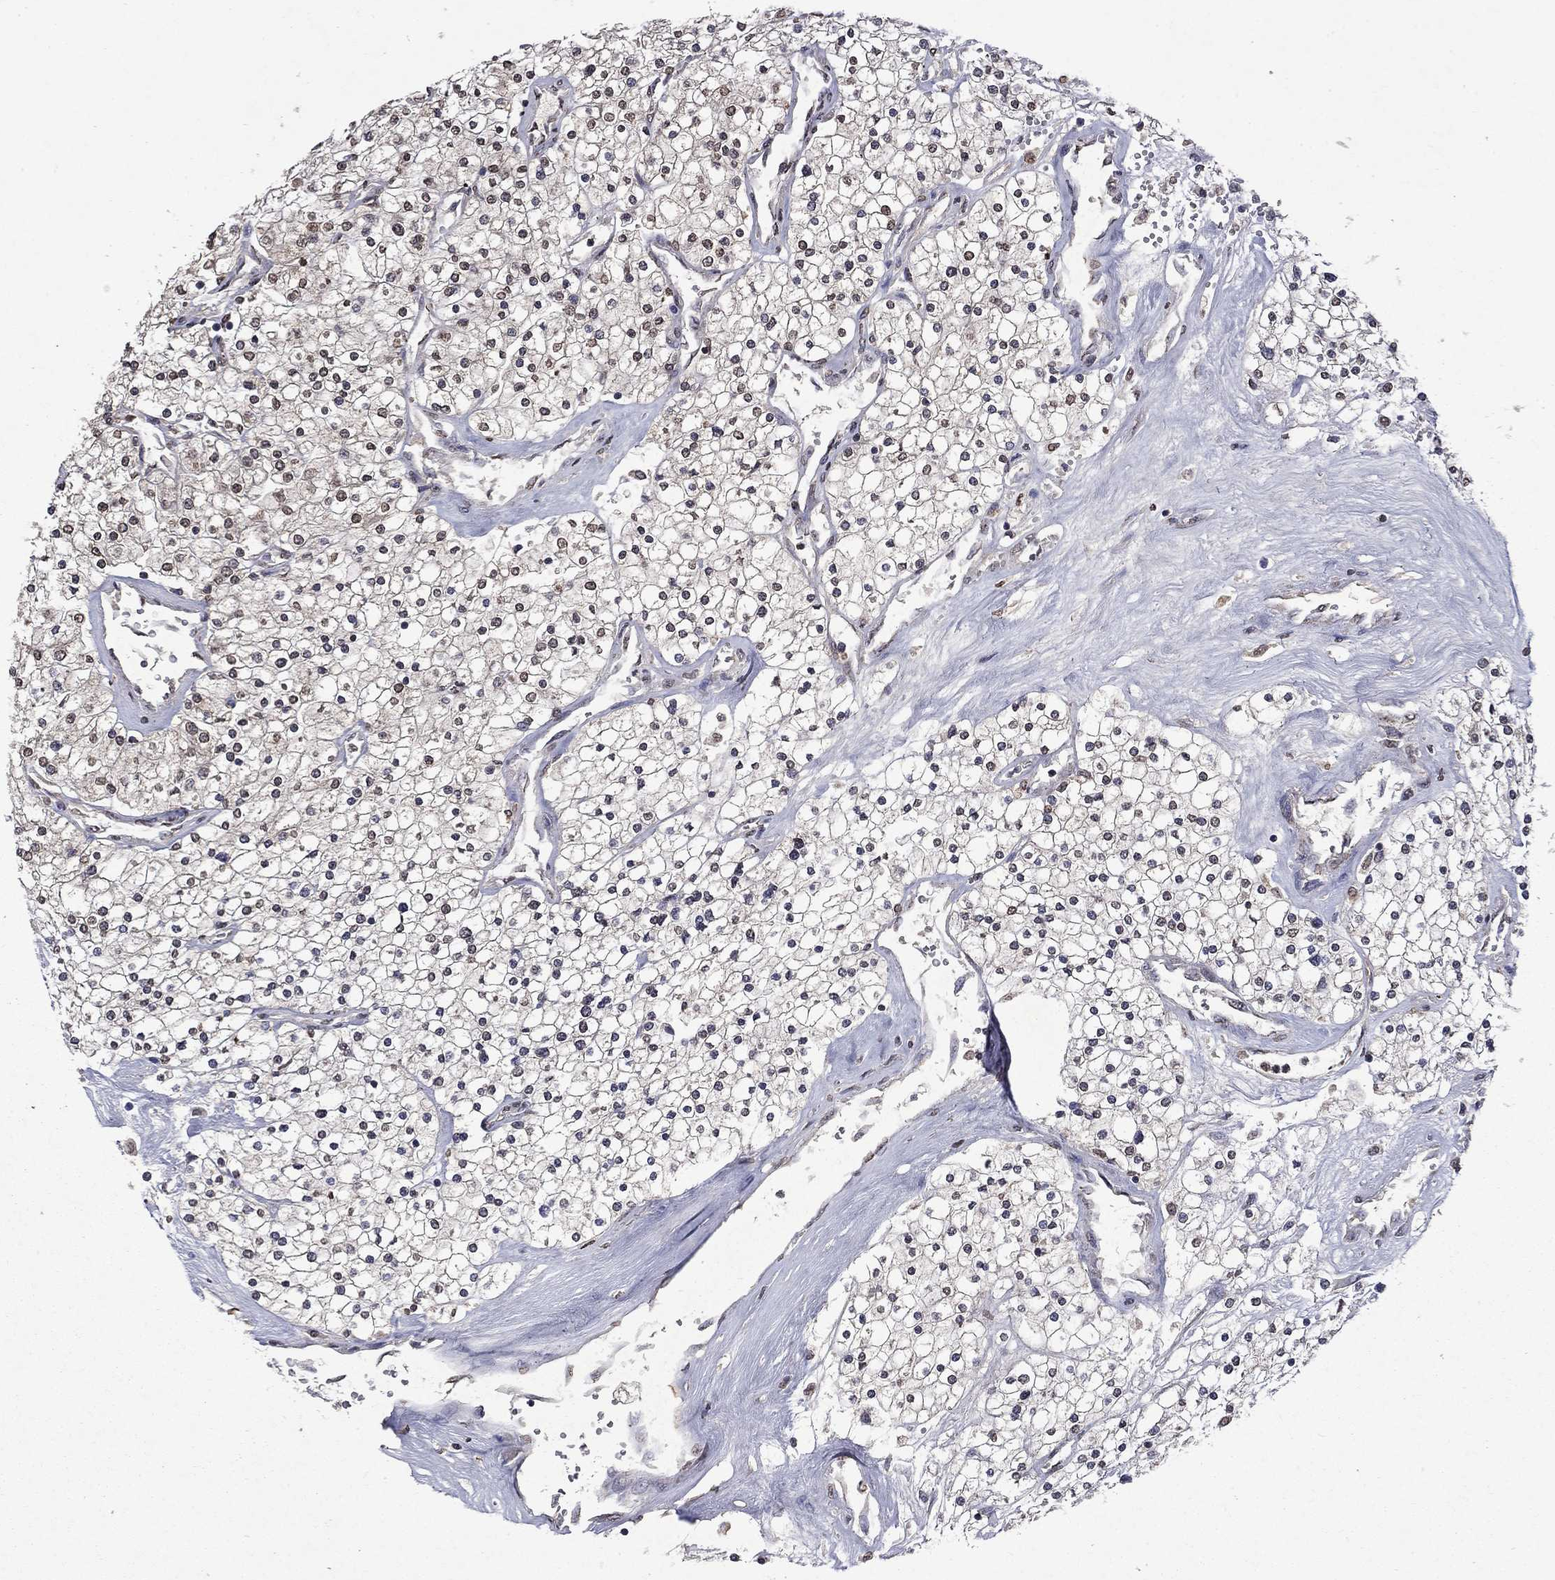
{"staining": {"intensity": "moderate", "quantity": "25%-75%", "location": "nuclear"}, "tissue": "renal cancer", "cell_type": "Tumor cells", "image_type": "cancer", "snomed": [{"axis": "morphology", "description": "Adenocarcinoma, NOS"}, {"axis": "topography", "description": "Kidney"}], "caption": "Immunohistochemical staining of human renal adenocarcinoma shows medium levels of moderate nuclear protein positivity in approximately 25%-75% of tumor cells. (DAB (3,3'-diaminobenzidine) IHC with brightfield microscopy, high magnification).", "gene": "TTC38", "patient": {"sex": "male", "age": 80}}